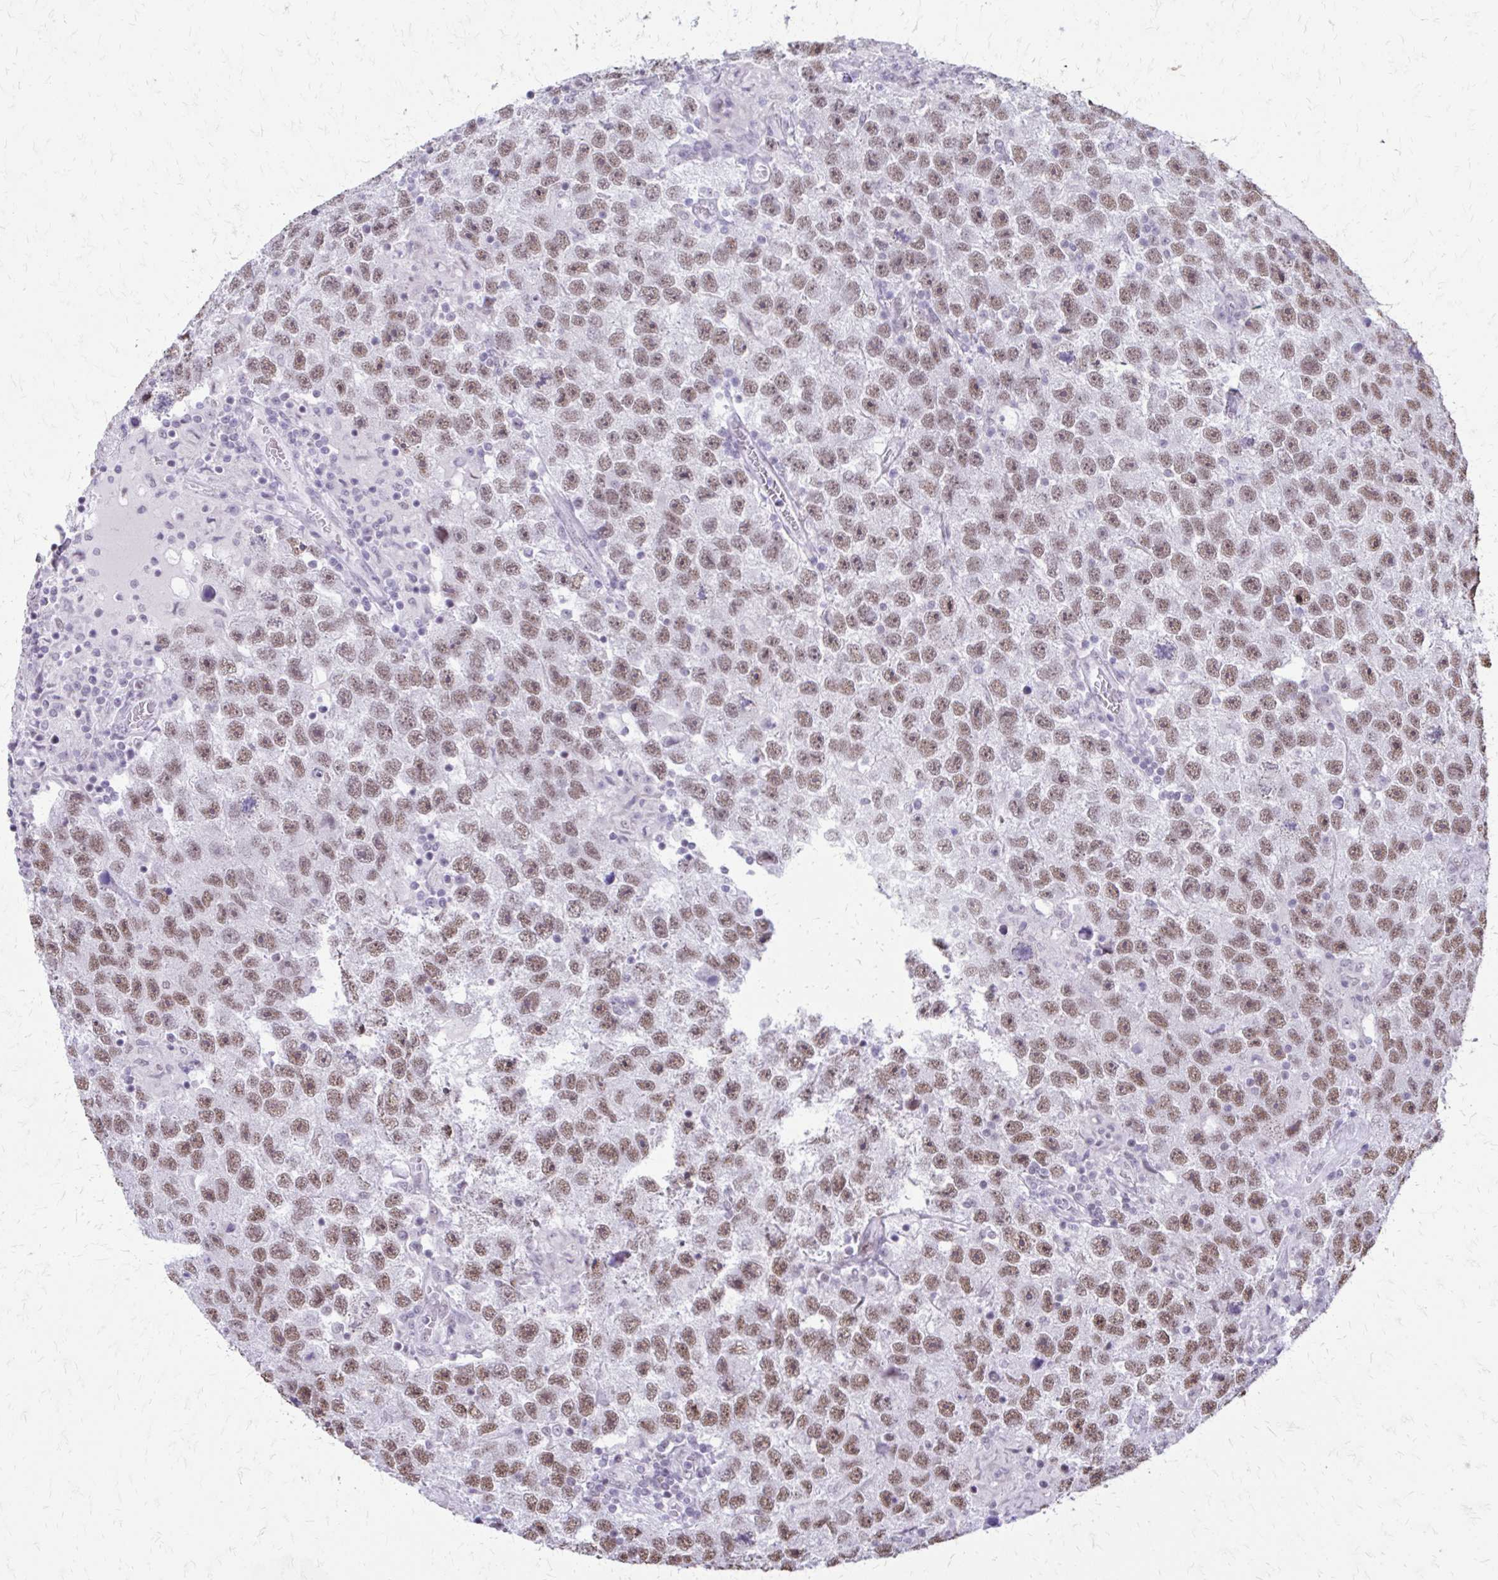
{"staining": {"intensity": "moderate", "quantity": ">75%", "location": "nuclear"}, "tissue": "testis cancer", "cell_type": "Tumor cells", "image_type": "cancer", "snomed": [{"axis": "morphology", "description": "Seminoma, NOS"}, {"axis": "topography", "description": "Testis"}], "caption": "Immunohistochemistry image of human seminoma (testis) stained for a protein (brown), which displays medium levels of moderate nuclear expression in approximately >75% of tumor cells.", "gene": "SS18", "patient": {"sex": "male", "age": 26}}